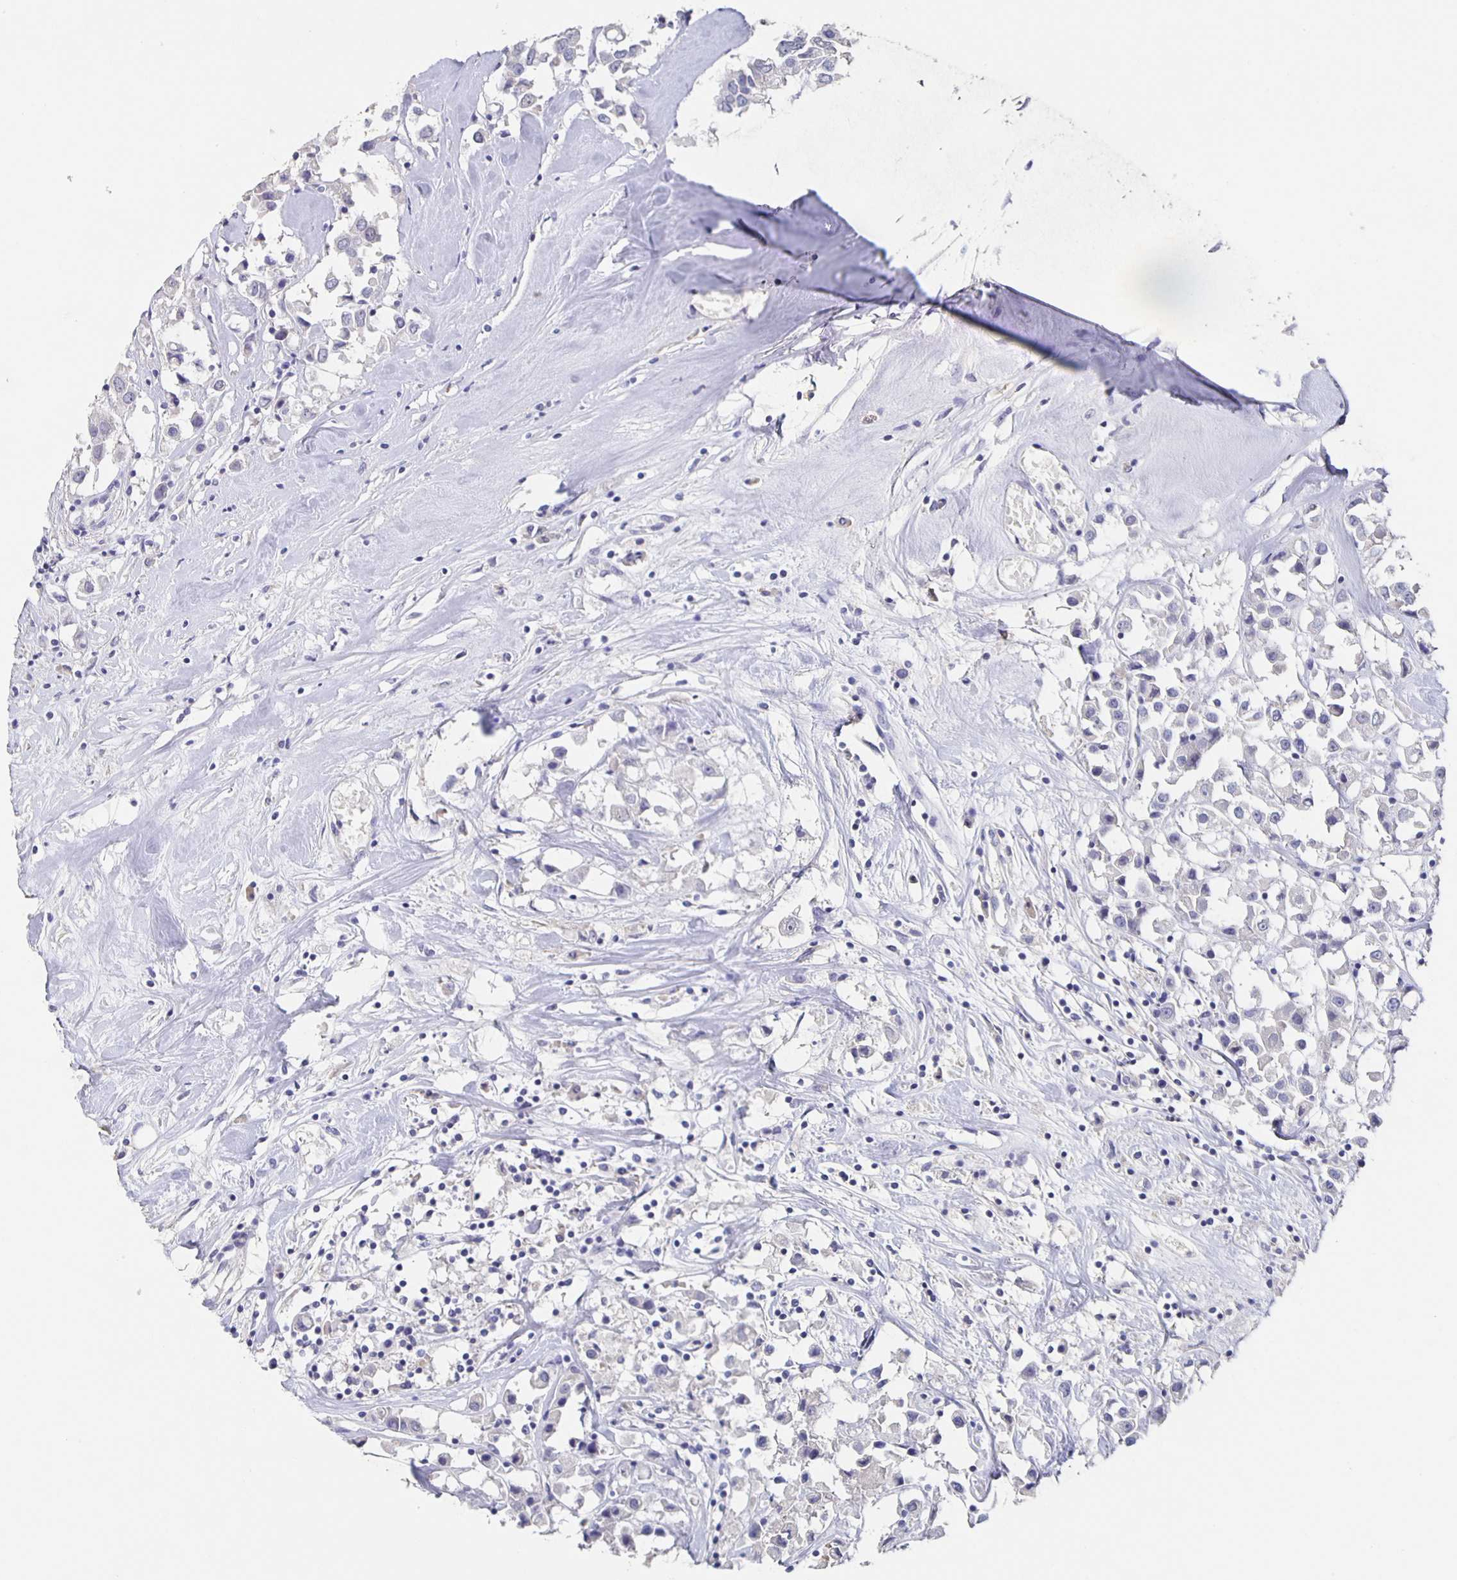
{"staining": {"intensity": "negative", "quantity": "none", "location": "none"}, "tissue": "breast cancer", "cell_type": "Tumor cells", "image_type": "cancer", "snomed": [{"axis": "morphology", "description": "Duct carcinoma"}, {"axis": "topography", "description": "Breast"}], "caption": "Protein analysis of breast cancer demonstrates no significant positivity in tumor cells. (IHC, brightfield microscopy, high magnification).", "gene": "CACNA2D2", "patient": {"sex": "female", "age": 61}}